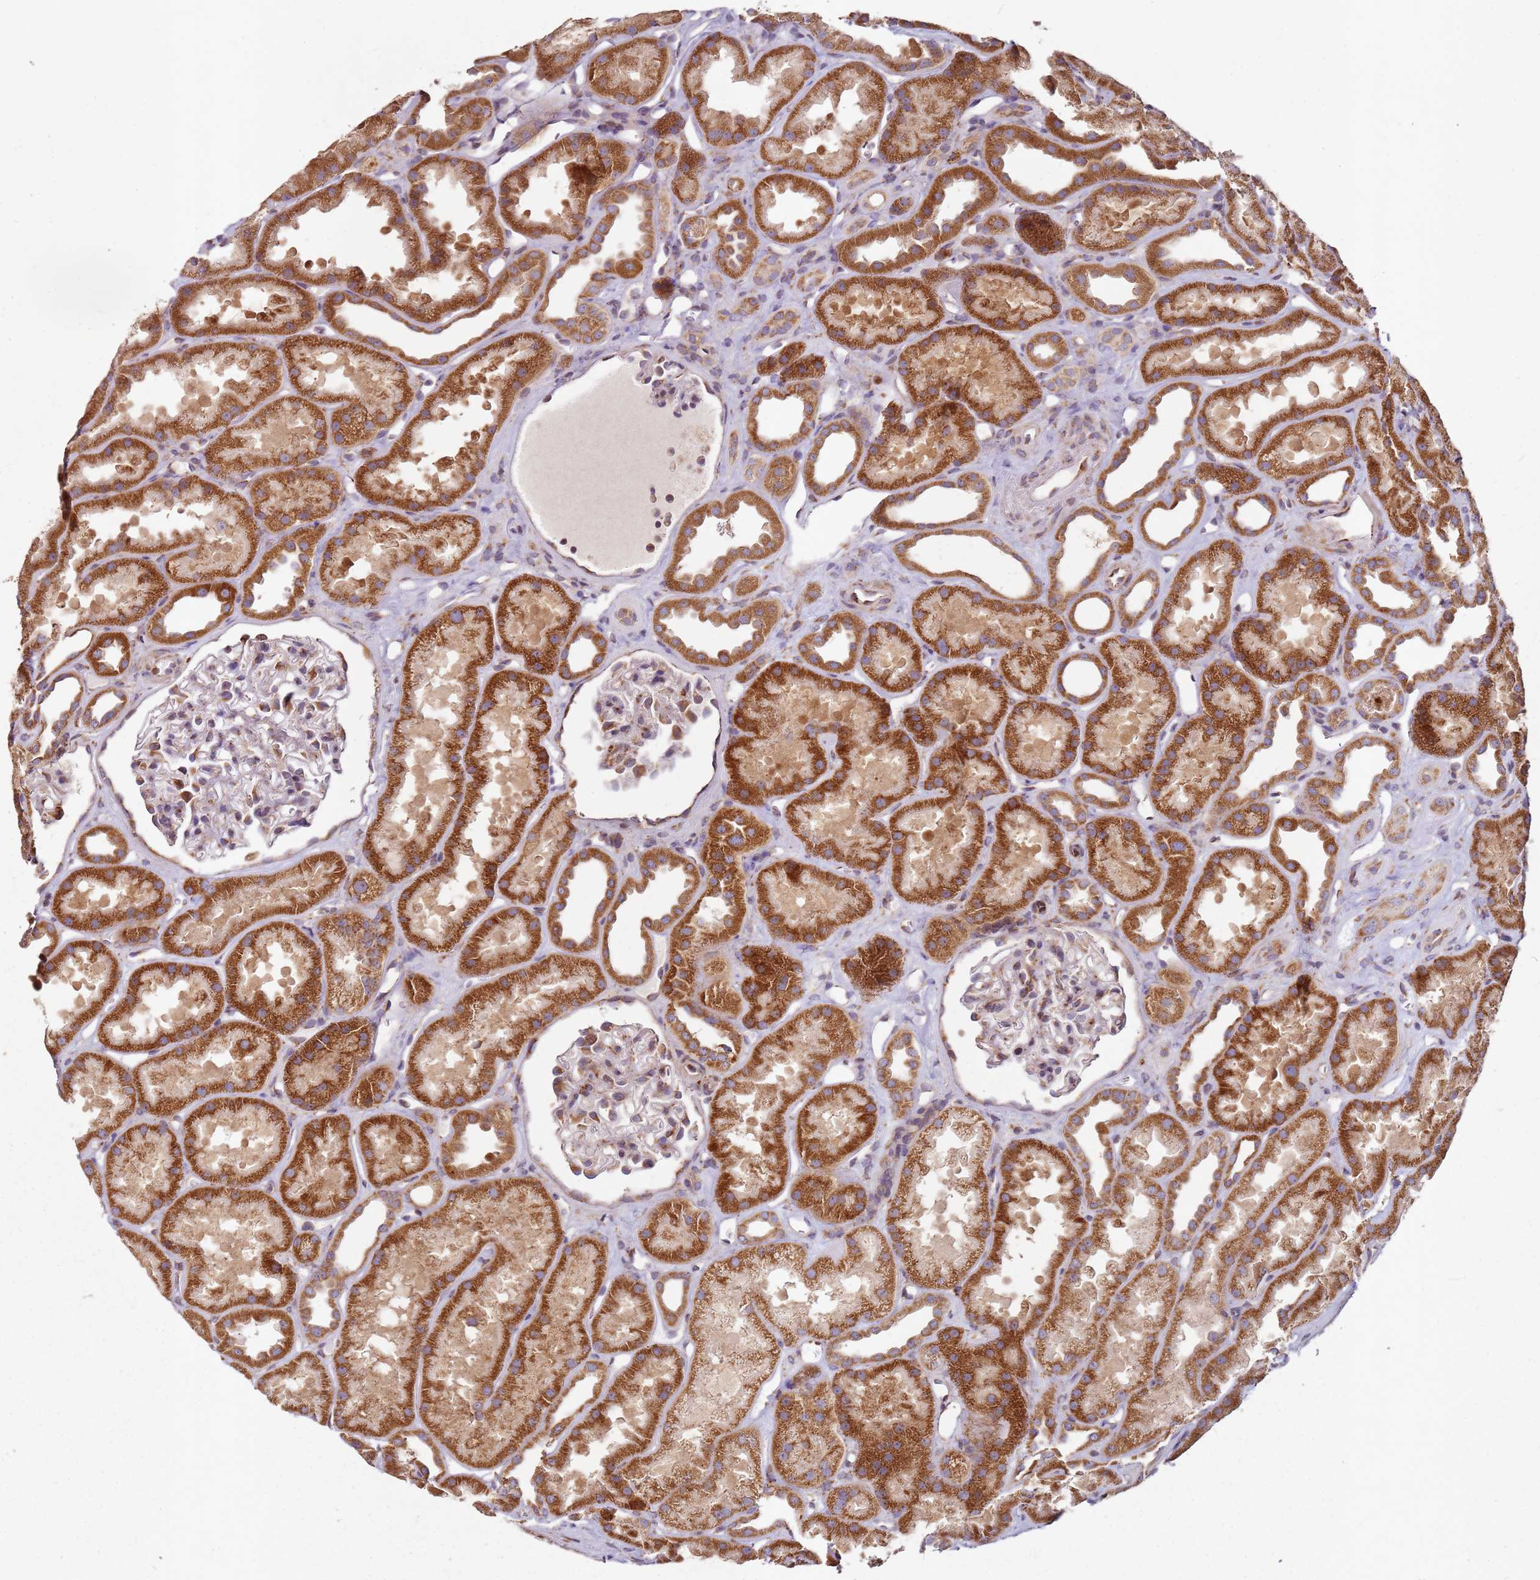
{"staining": {"intensity": "moderate", "quantity": "25%-75%", "location": "cytoplasmic/membranous"}, "tissue": "kidney", "cell_type": "Cells in glomeruli", "image_type": "normal", "snomed": [{"axis": "morphology", "description": "Normal tissue, NOS"}, {"axis": "topography", "description": "Kidney"}], "caption": "This is a histology image of IHC staining of benign kidney, which shows moderate staining in the cytoplasmic/membranous of cells in glomeruli.", "gene": "ARFRP1", "patient": {"sex": "male", "age": 61}}